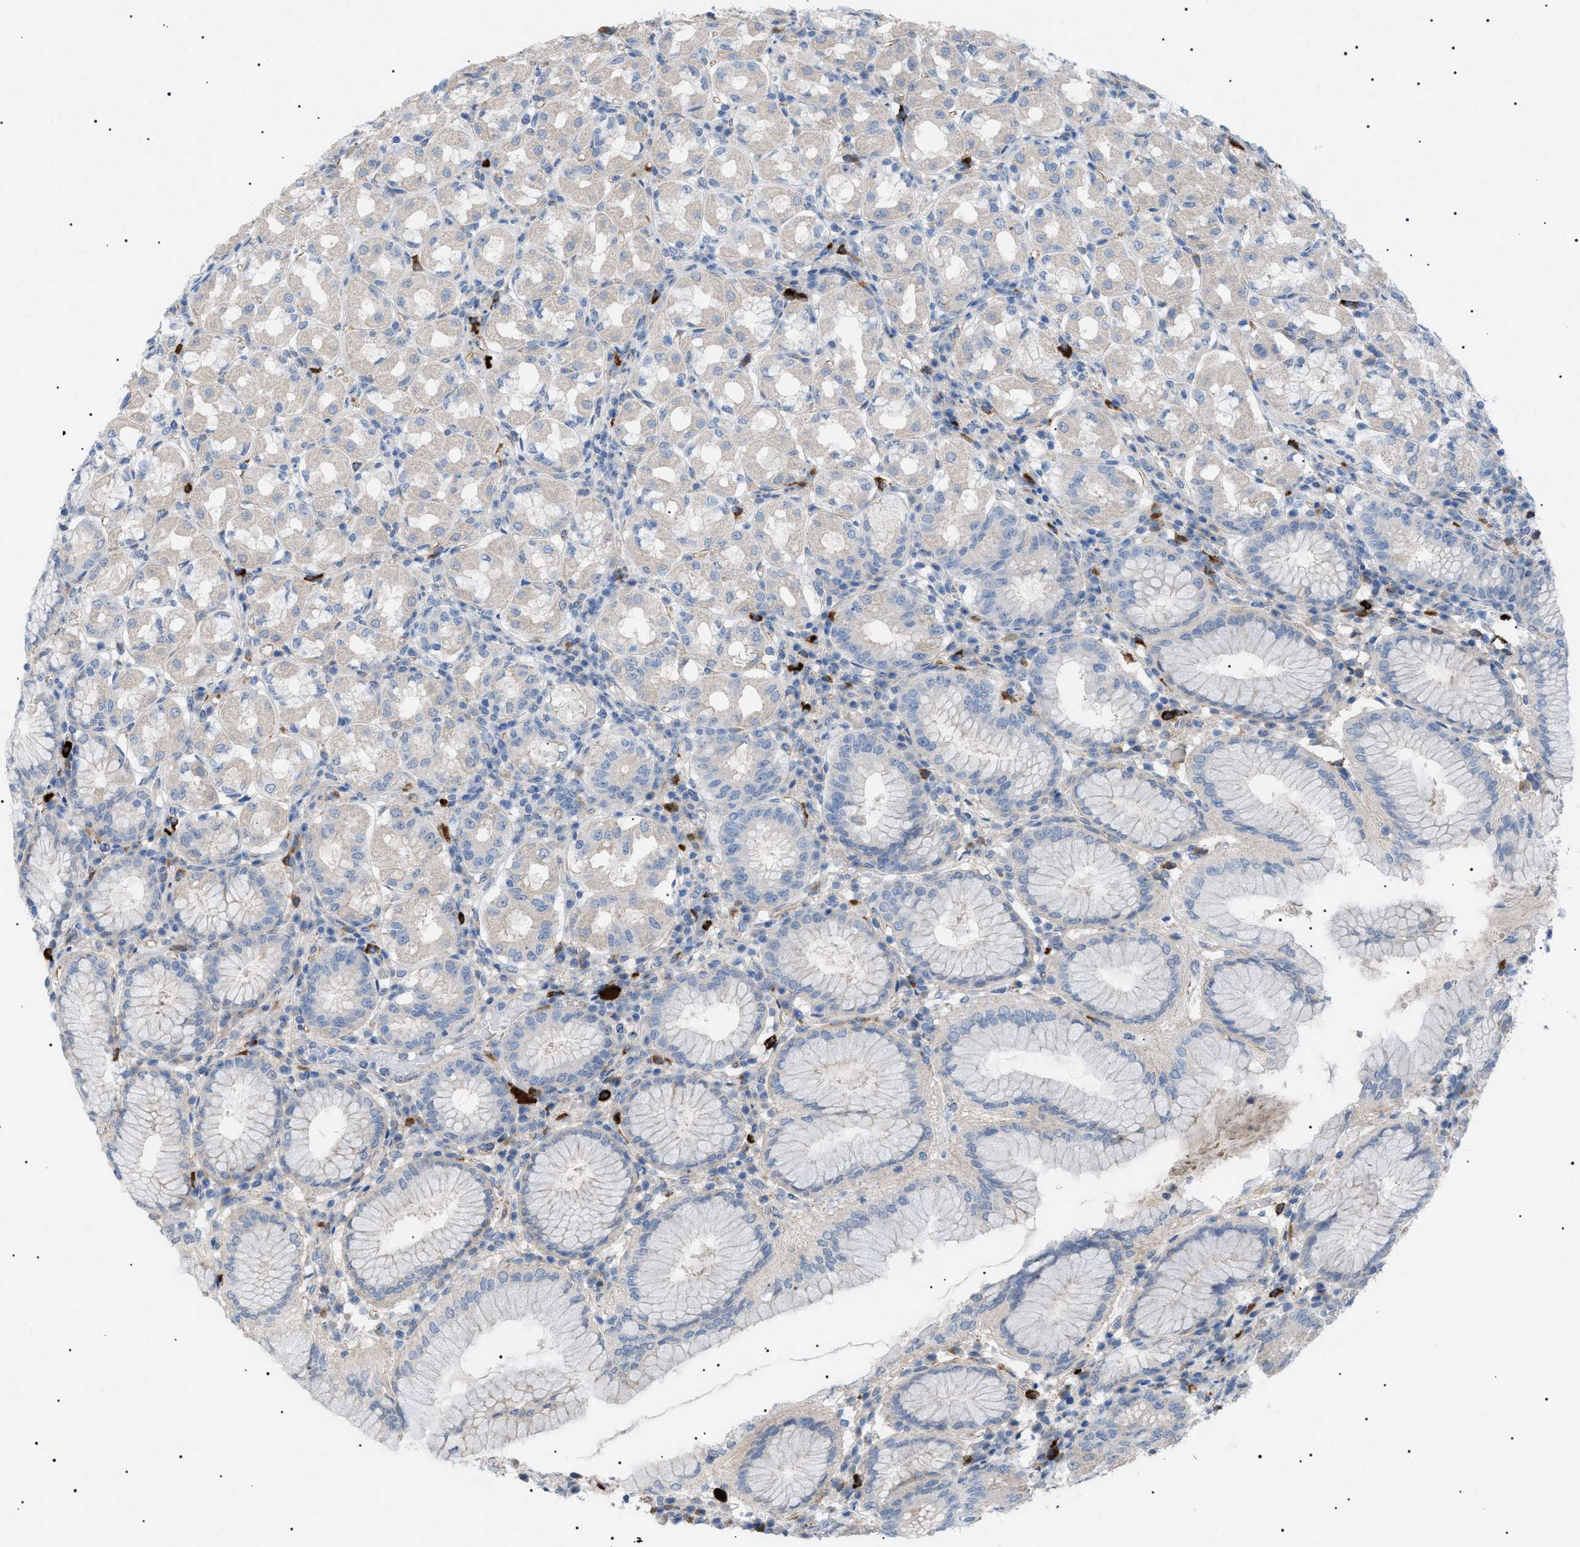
{"staining": {"intensity": "weak", "quantity": "<25%", "location": "cytoplasmic/membranous"}, "tissue": "stomach", "cell_type": "Glandular cells", "image_type": "normal", "snomed": [{"axis": "morphology", "description": "Normal tissue, NOS"}, {"axis": "topography", "description": "Stomach"}, {"axis": "topography", "description": "Stomach, lower"}], "caption": "Immunohistochemistry histopathology image of benign stomach: human stomach stained with DAB demonstrates no significant protein staining in glandular cells. (Immunohistochemistry, brightfield microscopy, high magnification).", "gene": "ADAMTS1", "patient": {"sex": "female", "age": 56}}